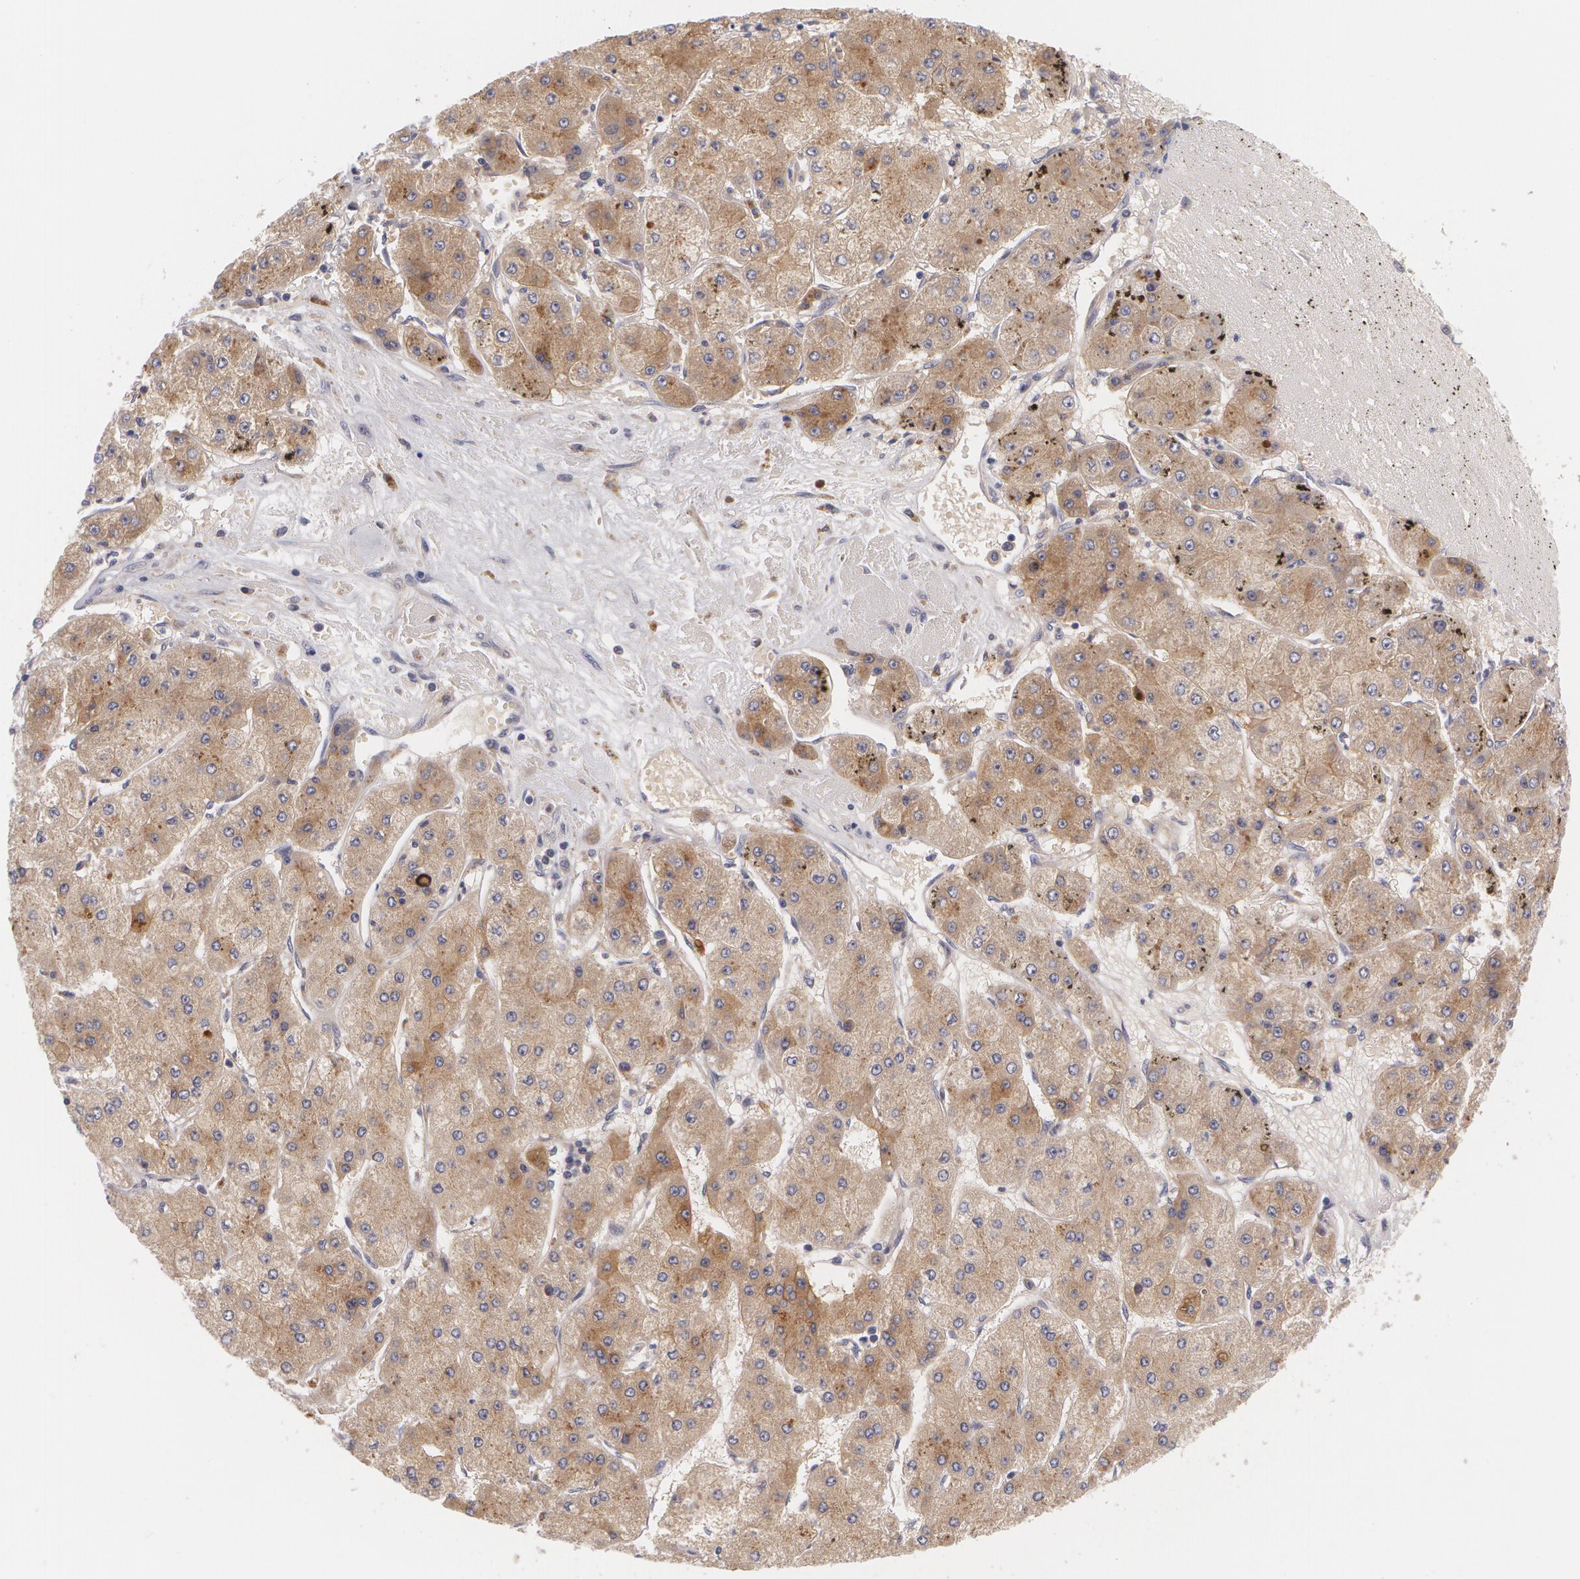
{"staining": {"intensity": "moderate", "quantity": ">75%", "location": "cytoplasmic/membranous"}, "tissue": "liver cancer", "cell_type": "Tumor cells", "image_type": "cancer", "snomed": [{"axis": "morphology", "description": "Carcinoma, Hepatocellular, NOS"}, {"axis": "topography", "description": "Liver"}], "caption": "Tumor cells demonstrate medium levels of moderate cytoplasmic/membranous expression in about >75% of cells in liver cancer.", "gene": "CASK", "patient": {"sex": "female", "age": 52}}